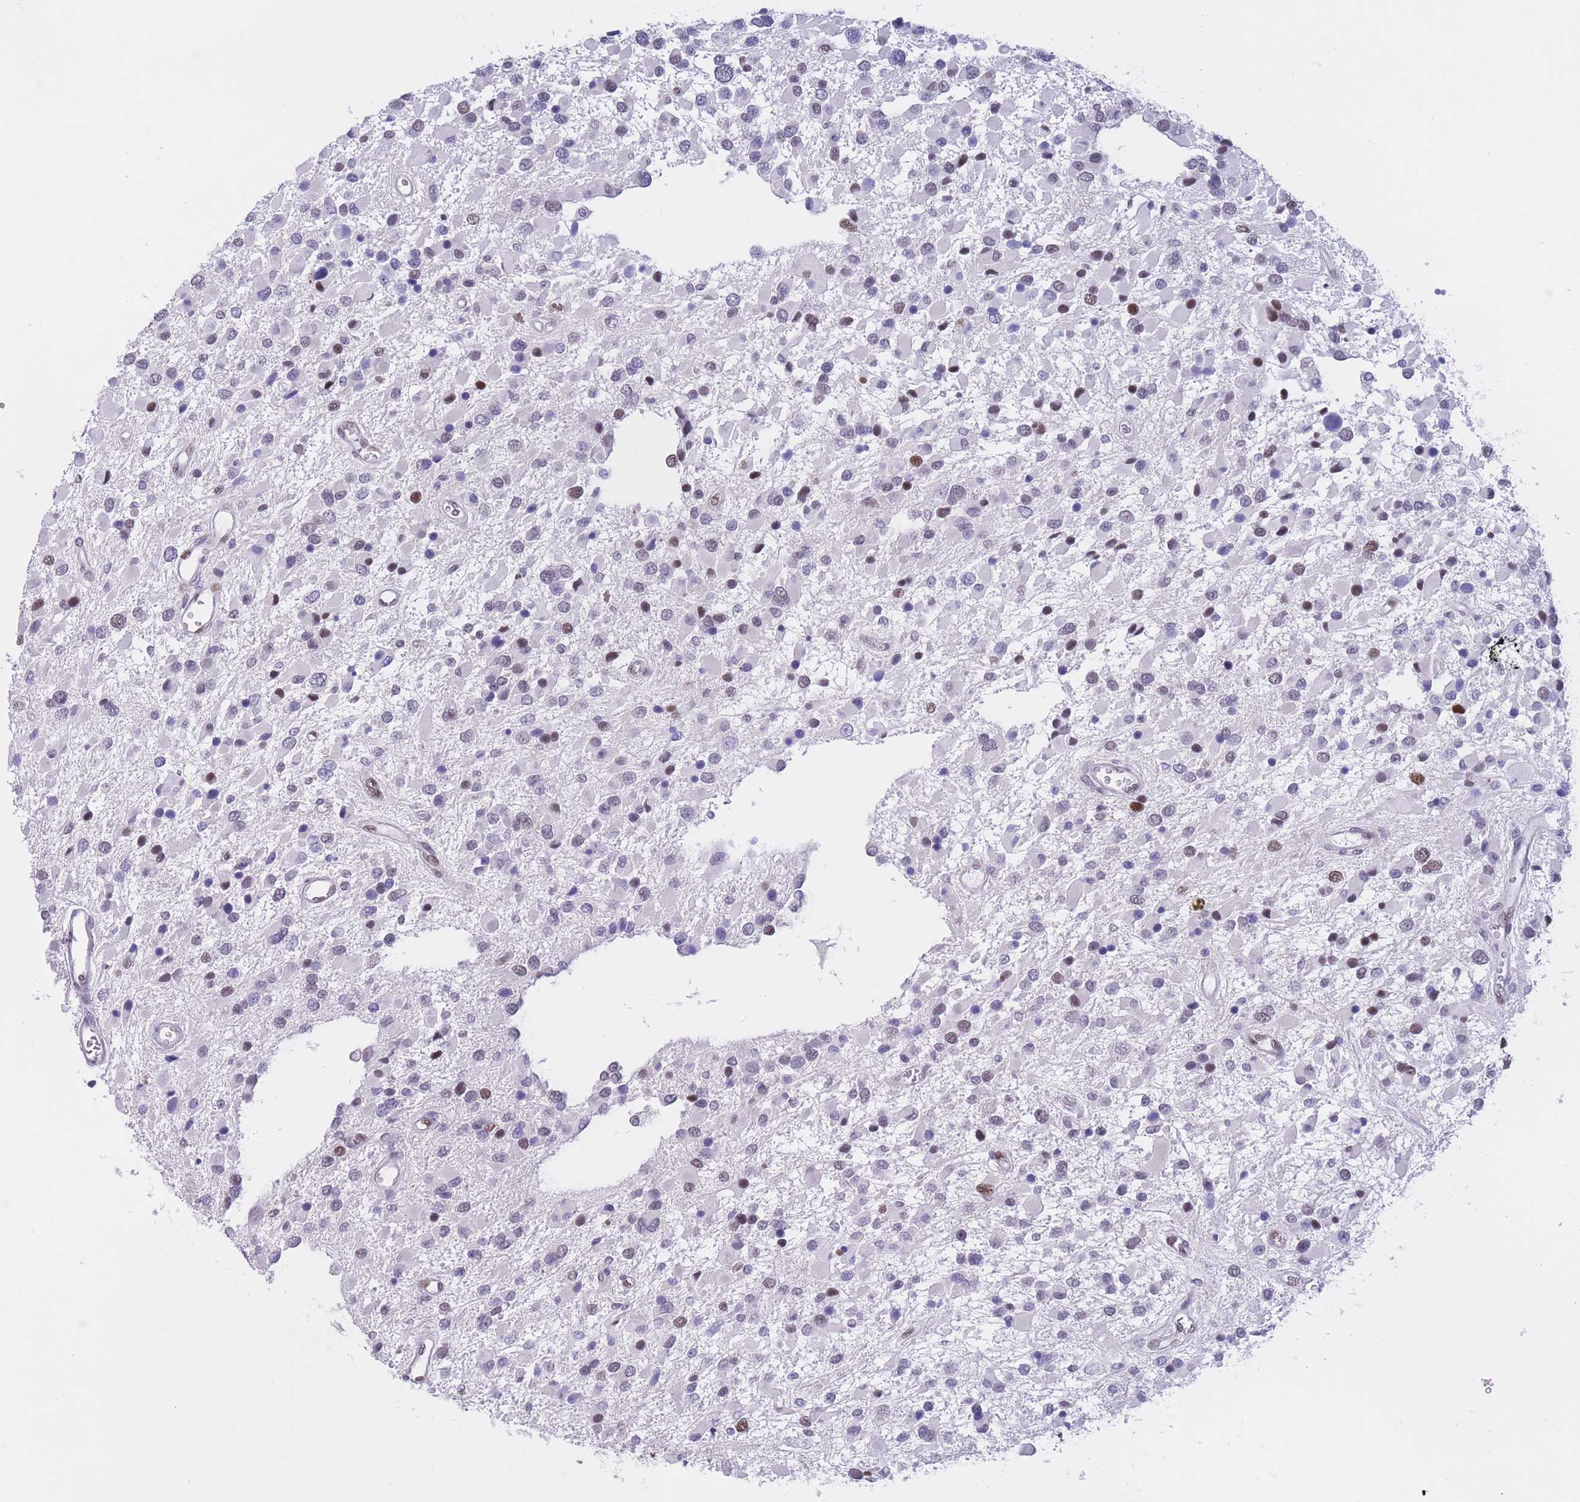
{"staining": {"intensity": "negative", "quantity": "none", "location": "none"}, "tissue": "glioma", "cell_type": "Tumor cells", "image_type": "cancer", "snomed": [{"axis": "morphology", "description": "Glioma, malignant, High grade"}, {"axis": "topography", "description": "Brain"}], "caption": "The immunohistochemistry micrograph has no significant expression in tumor cells of glioma tissue.", "gene": "NASP", "patient": {"sex": "male", "age": 53}}